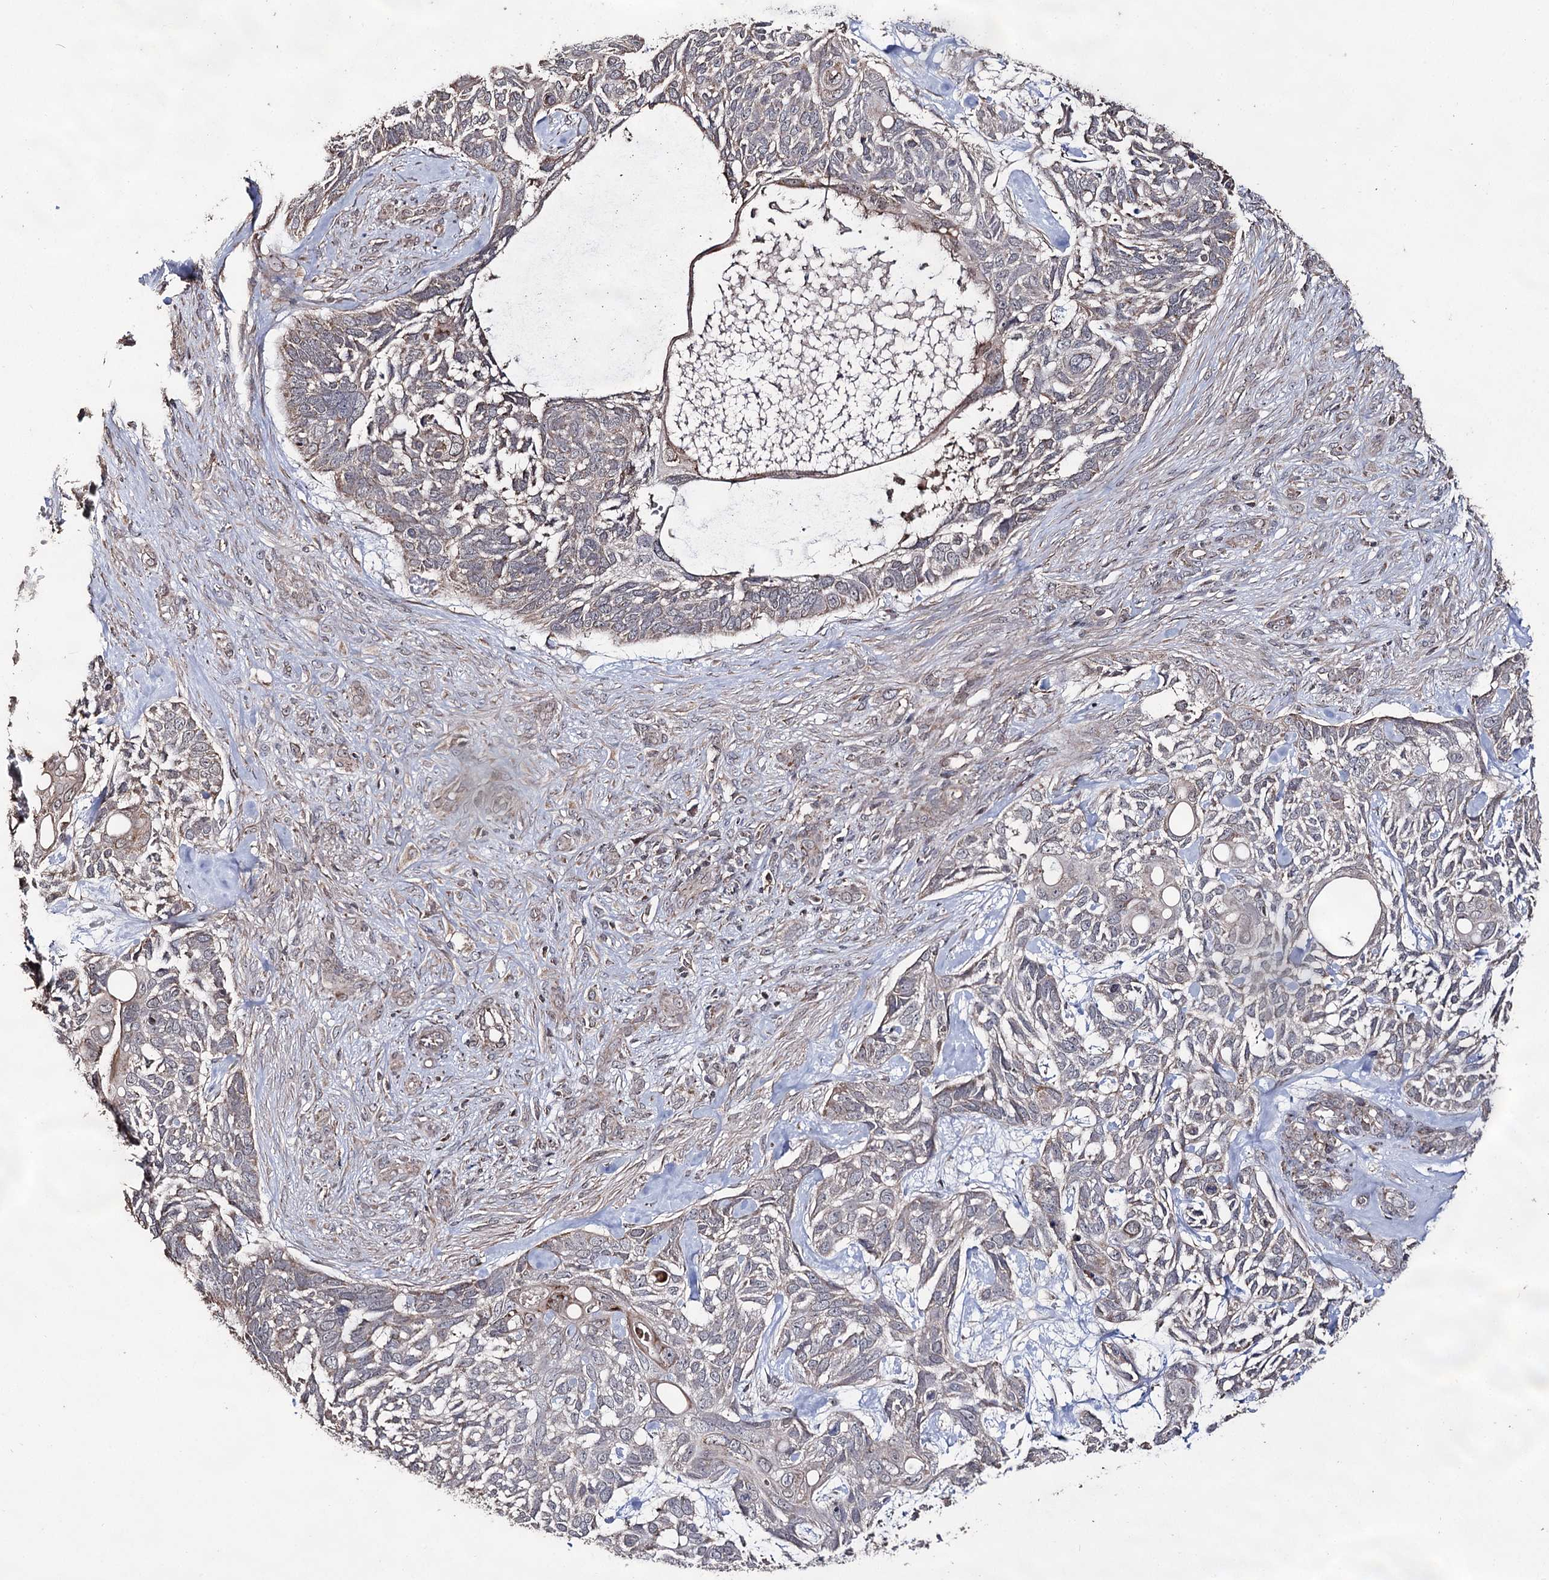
{"staining": {"intensity": "negative", "quantity": "none", "location": "none"}, "tissue": "skin cancer", "cell_type": "Tumor cells", "image_type": "cancer", "snomed": [{"axis": "morphology", "description": "Basal cell carcinoma"}, {"axis": "topography", "description": "Skin"}], "caption": "Tumor cells show no significant protein staining in skin basal cell carcinoma.", "gene": "ACTR6", "patient": {"sex": "male", "age": 88}}